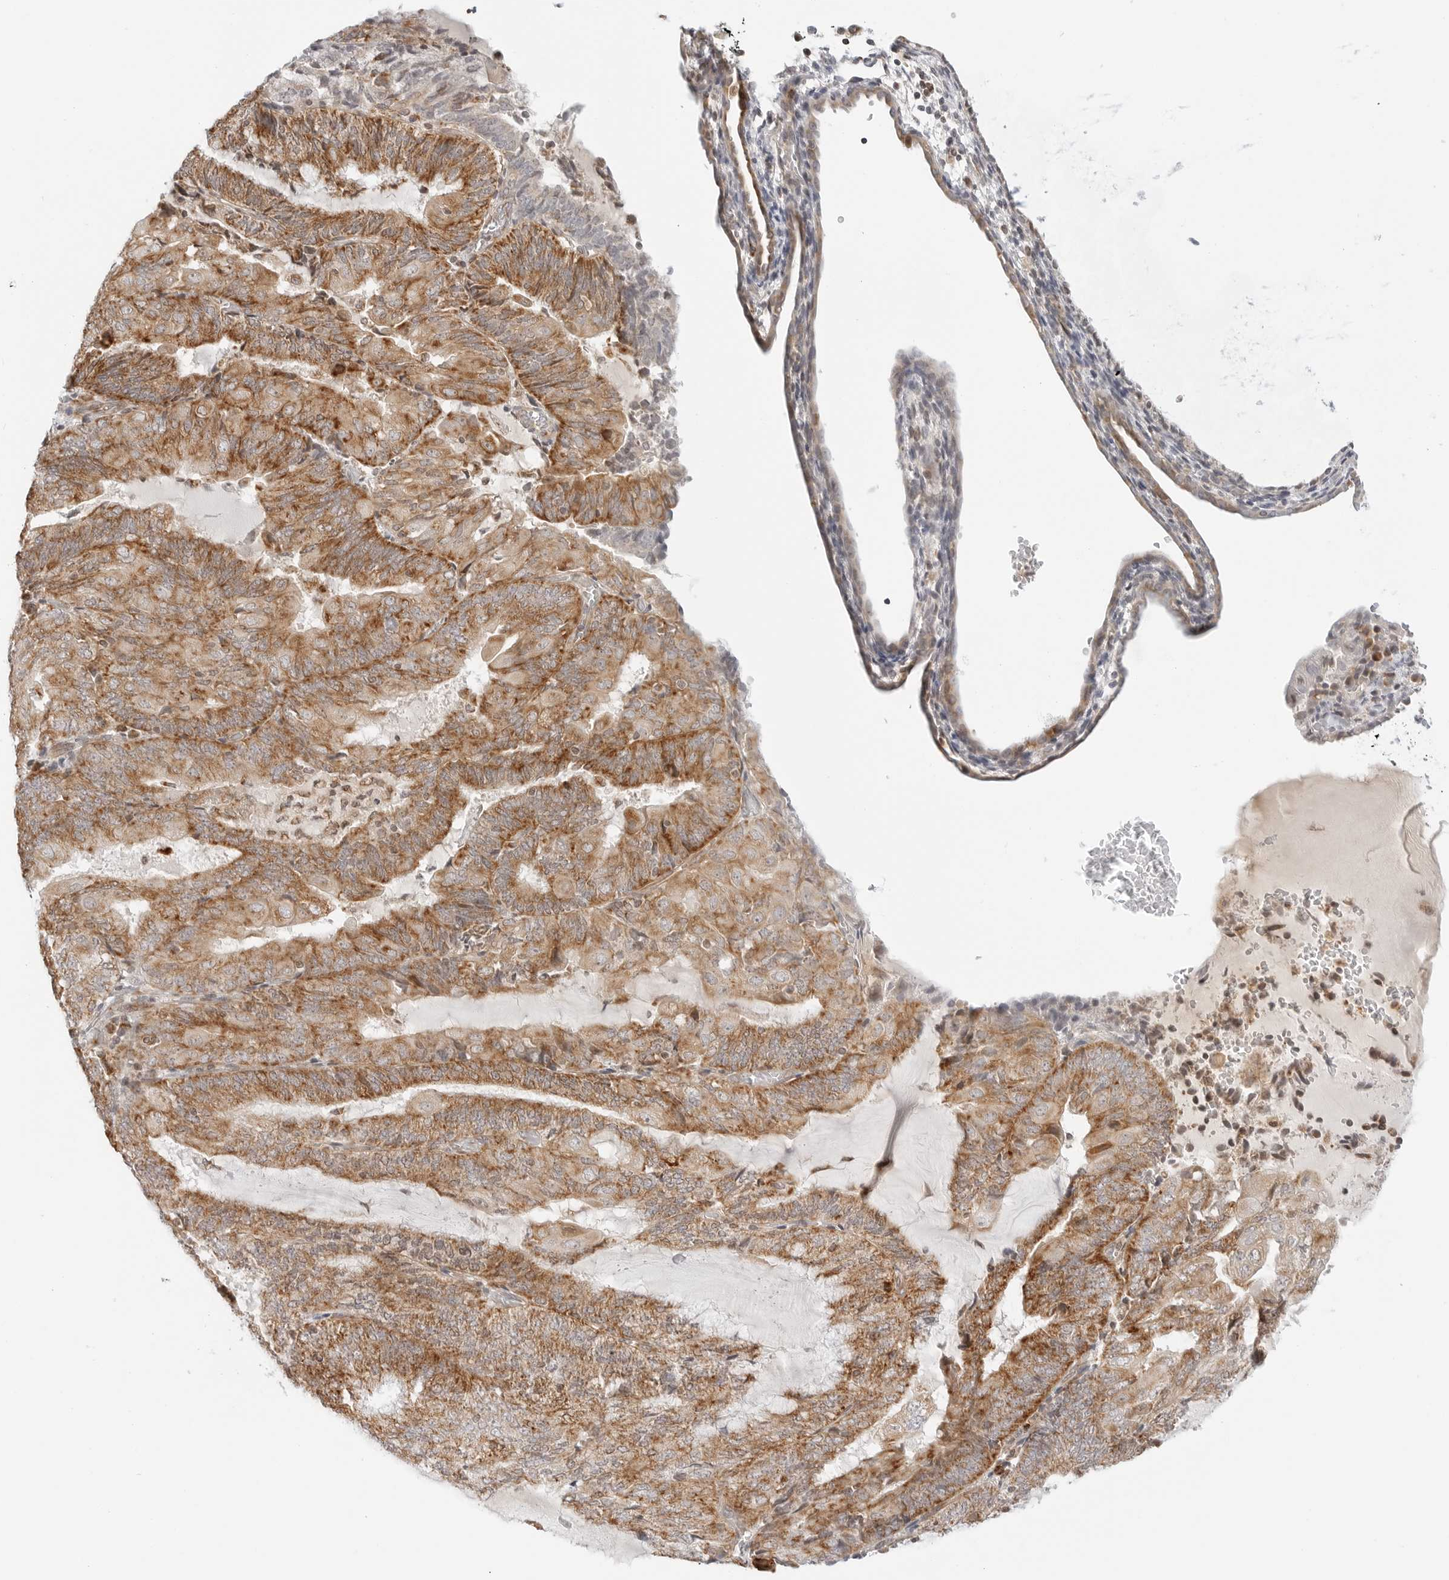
{"staining": {"intensity": "moderate", "quantity": ">75%", "location": "cytoplasmic/membranous"}, "tissue": "endometrial cancer", "cell_type": "Tumor cells", "image_type": "cancer", "snomed": [{"axis": "morphology", "description": "Adenocarcinoma, NOS"}, {"axis": "topography", "description": "Endometrium"}], "caption": "Adenocarcinoma (endometrial) stained with IHC exhibits moderate cytoplasmic/membranous staining in approximately >75% of tumor cells.", "gene": "DYRK4", "patient": {"sex": "female", "age": 81}}